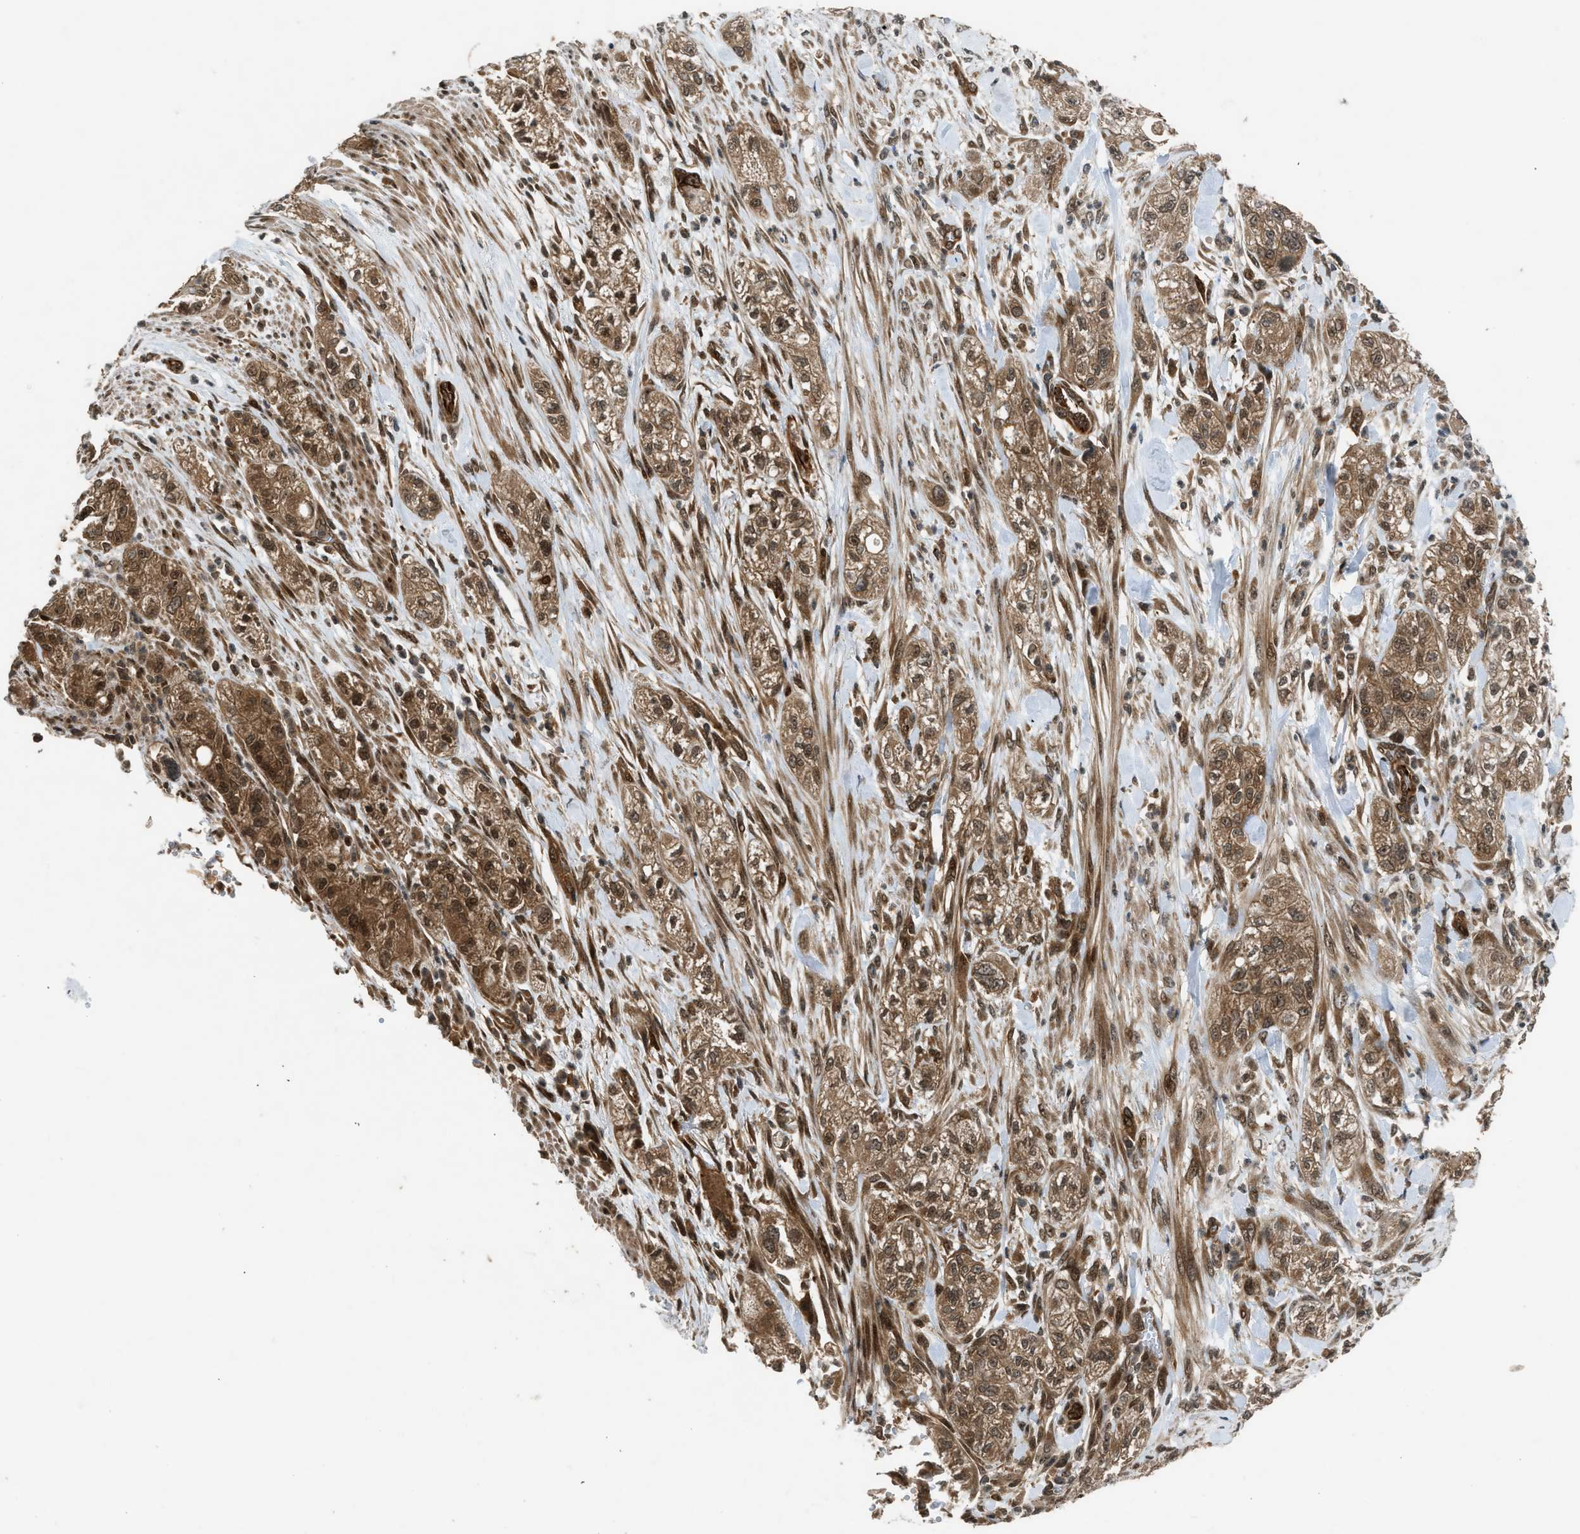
{"staining": {"intensity": "strong", "quantity": ">75%", "location": "cytoplasmic/membranous,nuclear"}, "tissue": "pancreatic cancer", "cell_type": "Tumor cells", "image_type": "cancer", "snomed": [{"axis": "morphology", "description": "Adenocarcinoma, NOS"}, {"axis": "topography", "description": "Pancreas"}], "caption": "Strong cytoplasmic/membranous and nuclear staining for a protein is identified in about >75% of tumor cells of pancreatic cancer using immunohistochemistry (IHC).", "gene": "TXNL1", "patient": {"sex": "female", "age": 78}}